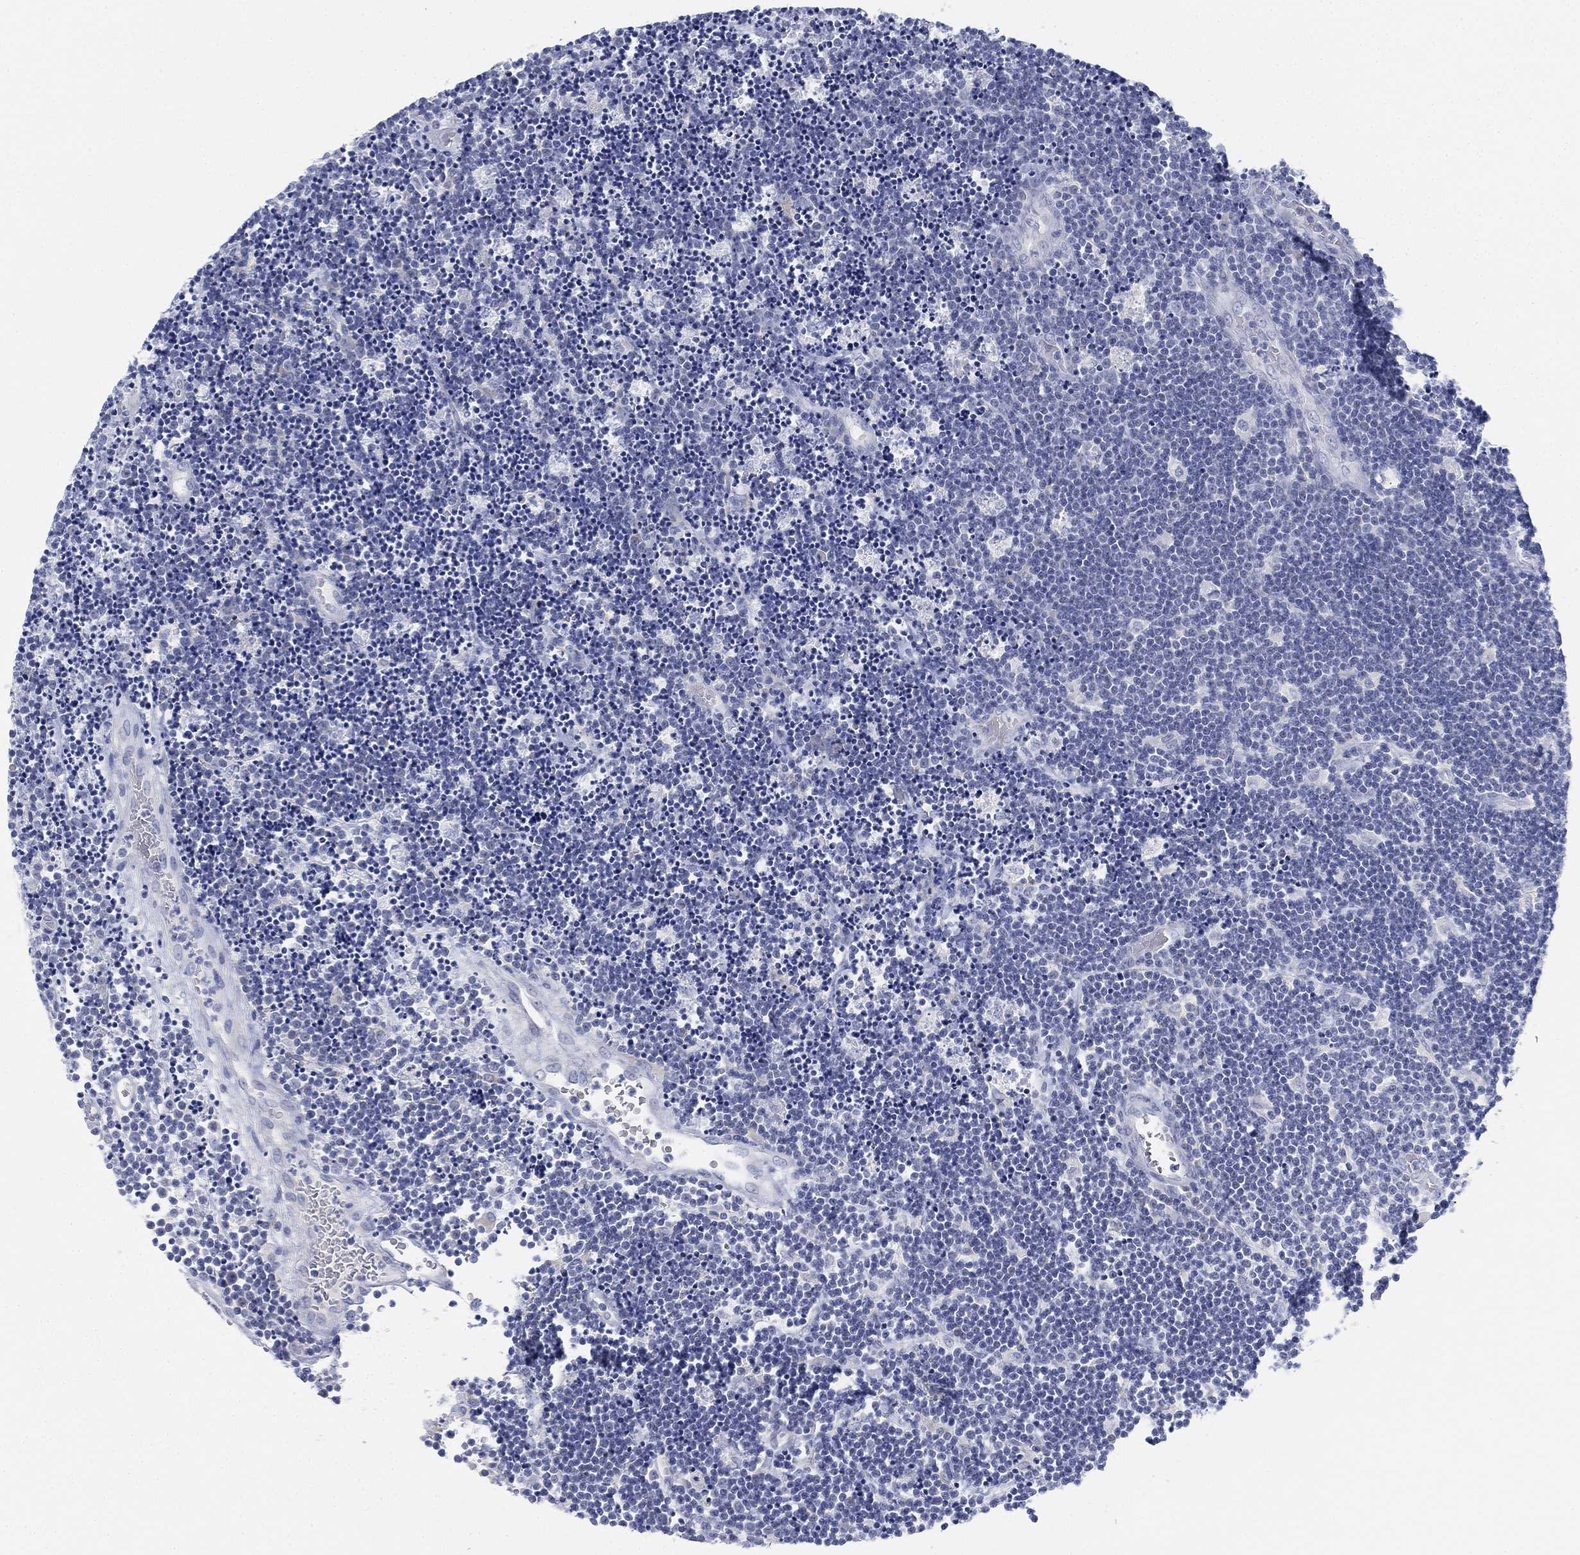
{"staining": {"intensity": "negative", "quantity": "none", "location": "none"}, "tissue": "lymphoma", "cell_type": "Tumor cells", "image_type": "cancer", "snomed": [{"axis": "morphology", "description": "Malignant lymphoma, non-Hodgkin's type, Low grade"}, {"axis": "topography", "description": "Brain"}], "caption": "Tumor cells are negative for brown protein staining in malignant lymphoma, non-Hodgkin's type (low-grade). The staining was performed using DAB to visualize the protein expression in brown, while the nuclei were stained in blue with hematoxylin (Magnification: 20x).", "gene": "GCNA", "patient": {"sex": "female", "age": 66}}